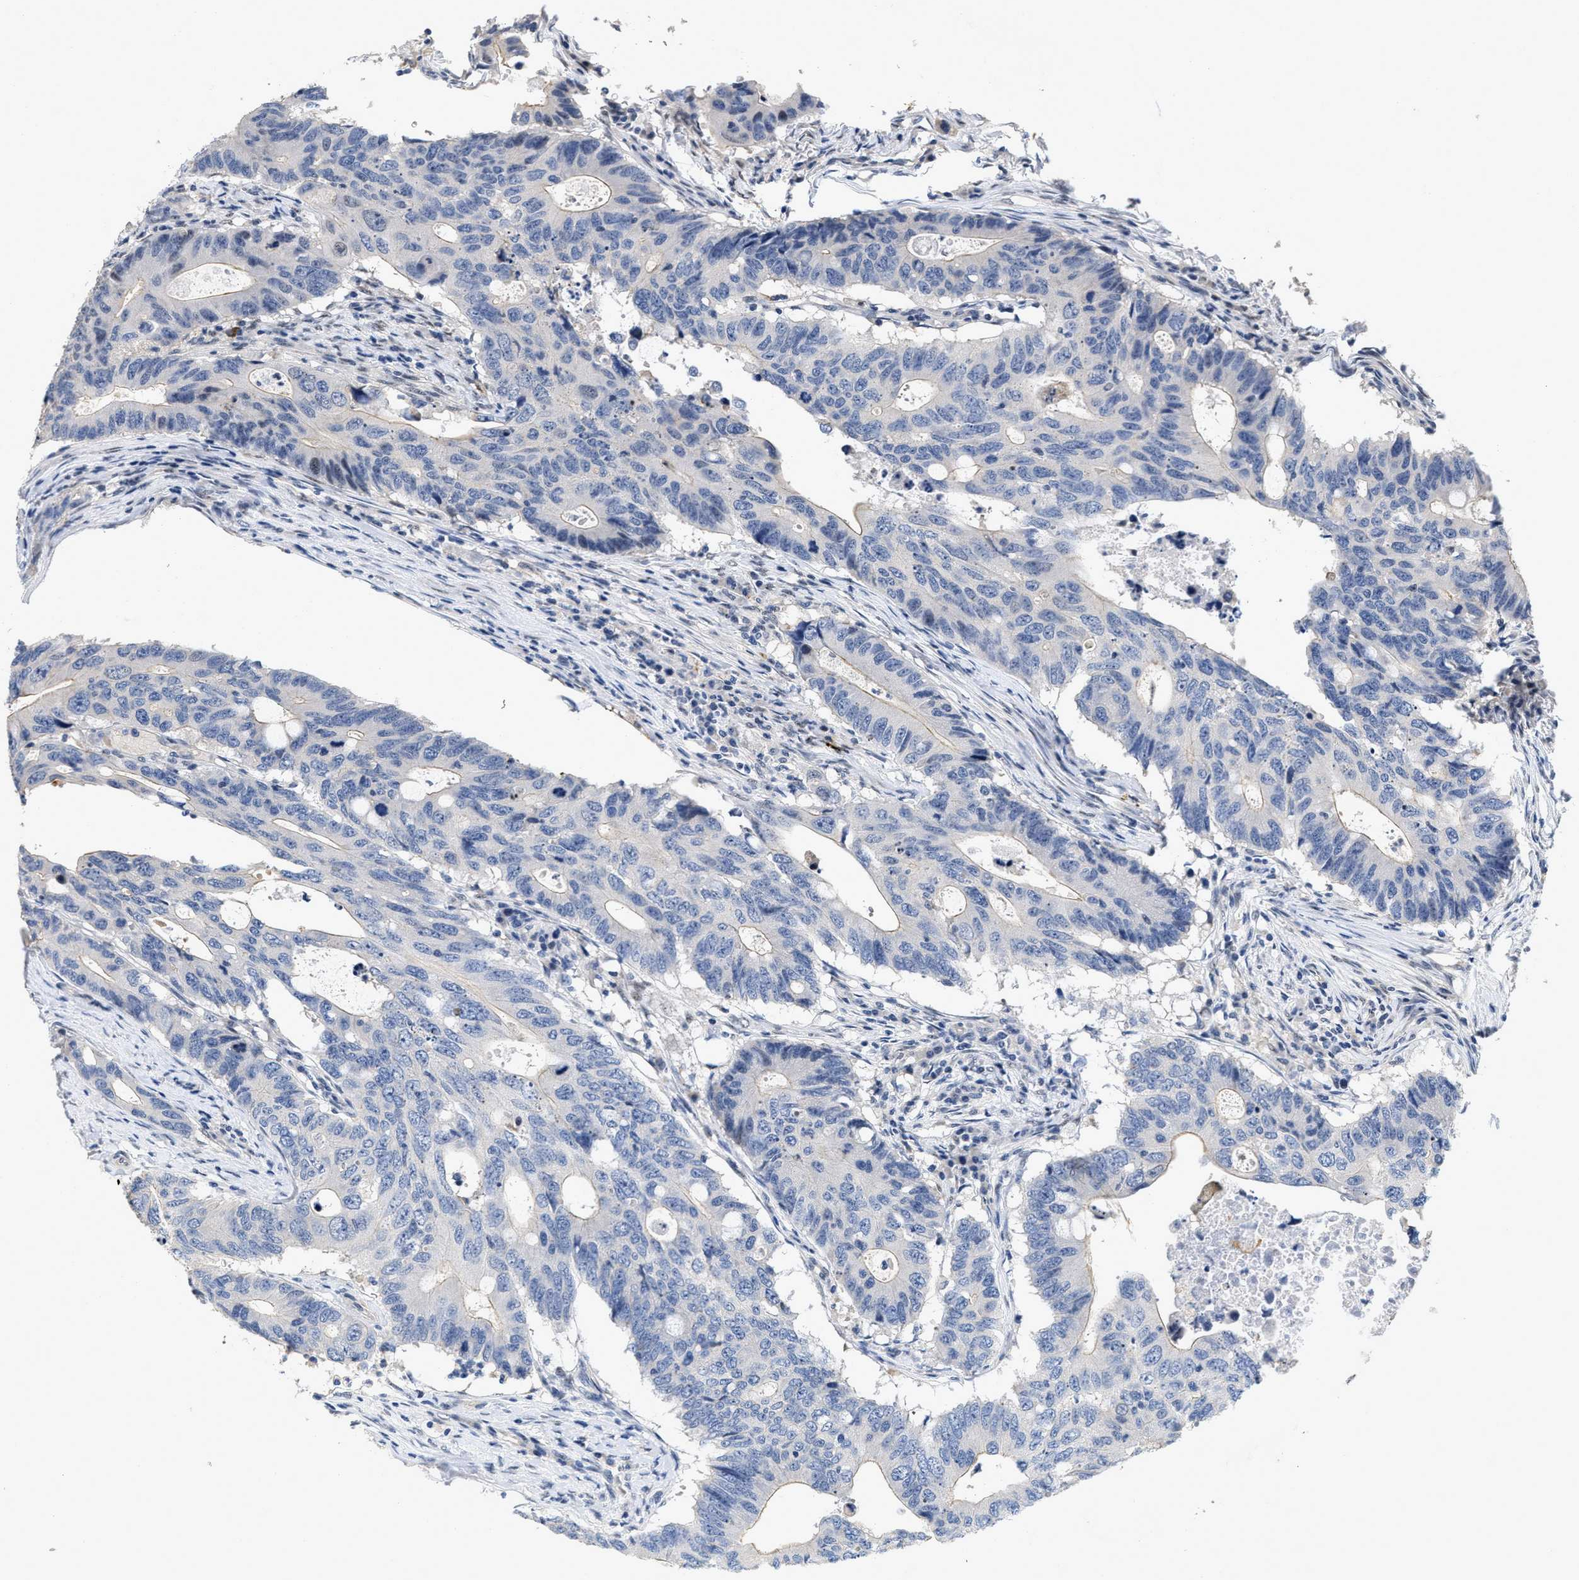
{"staining": {"intensity": "weak", "quantity": "<25%", "location": "cytoplasmic/membranous"}, "tissue": "colorectal cancer", "cell_type": "Tumor cells", "image_type": "cancer", "snomed": [{"axis": "morphology", "description": "Adenocarcinoma, NOS"}, {"axis": "topography", "description": "Colon"}], "caption": "Human colorectal cancer (adenocarcinoma) stained for a protein using immunohistochemistry (IHC) demonstrates no positivity in tumor cells.", "gene": "VIP", "patient": {"sex": "male", "age": 71}}